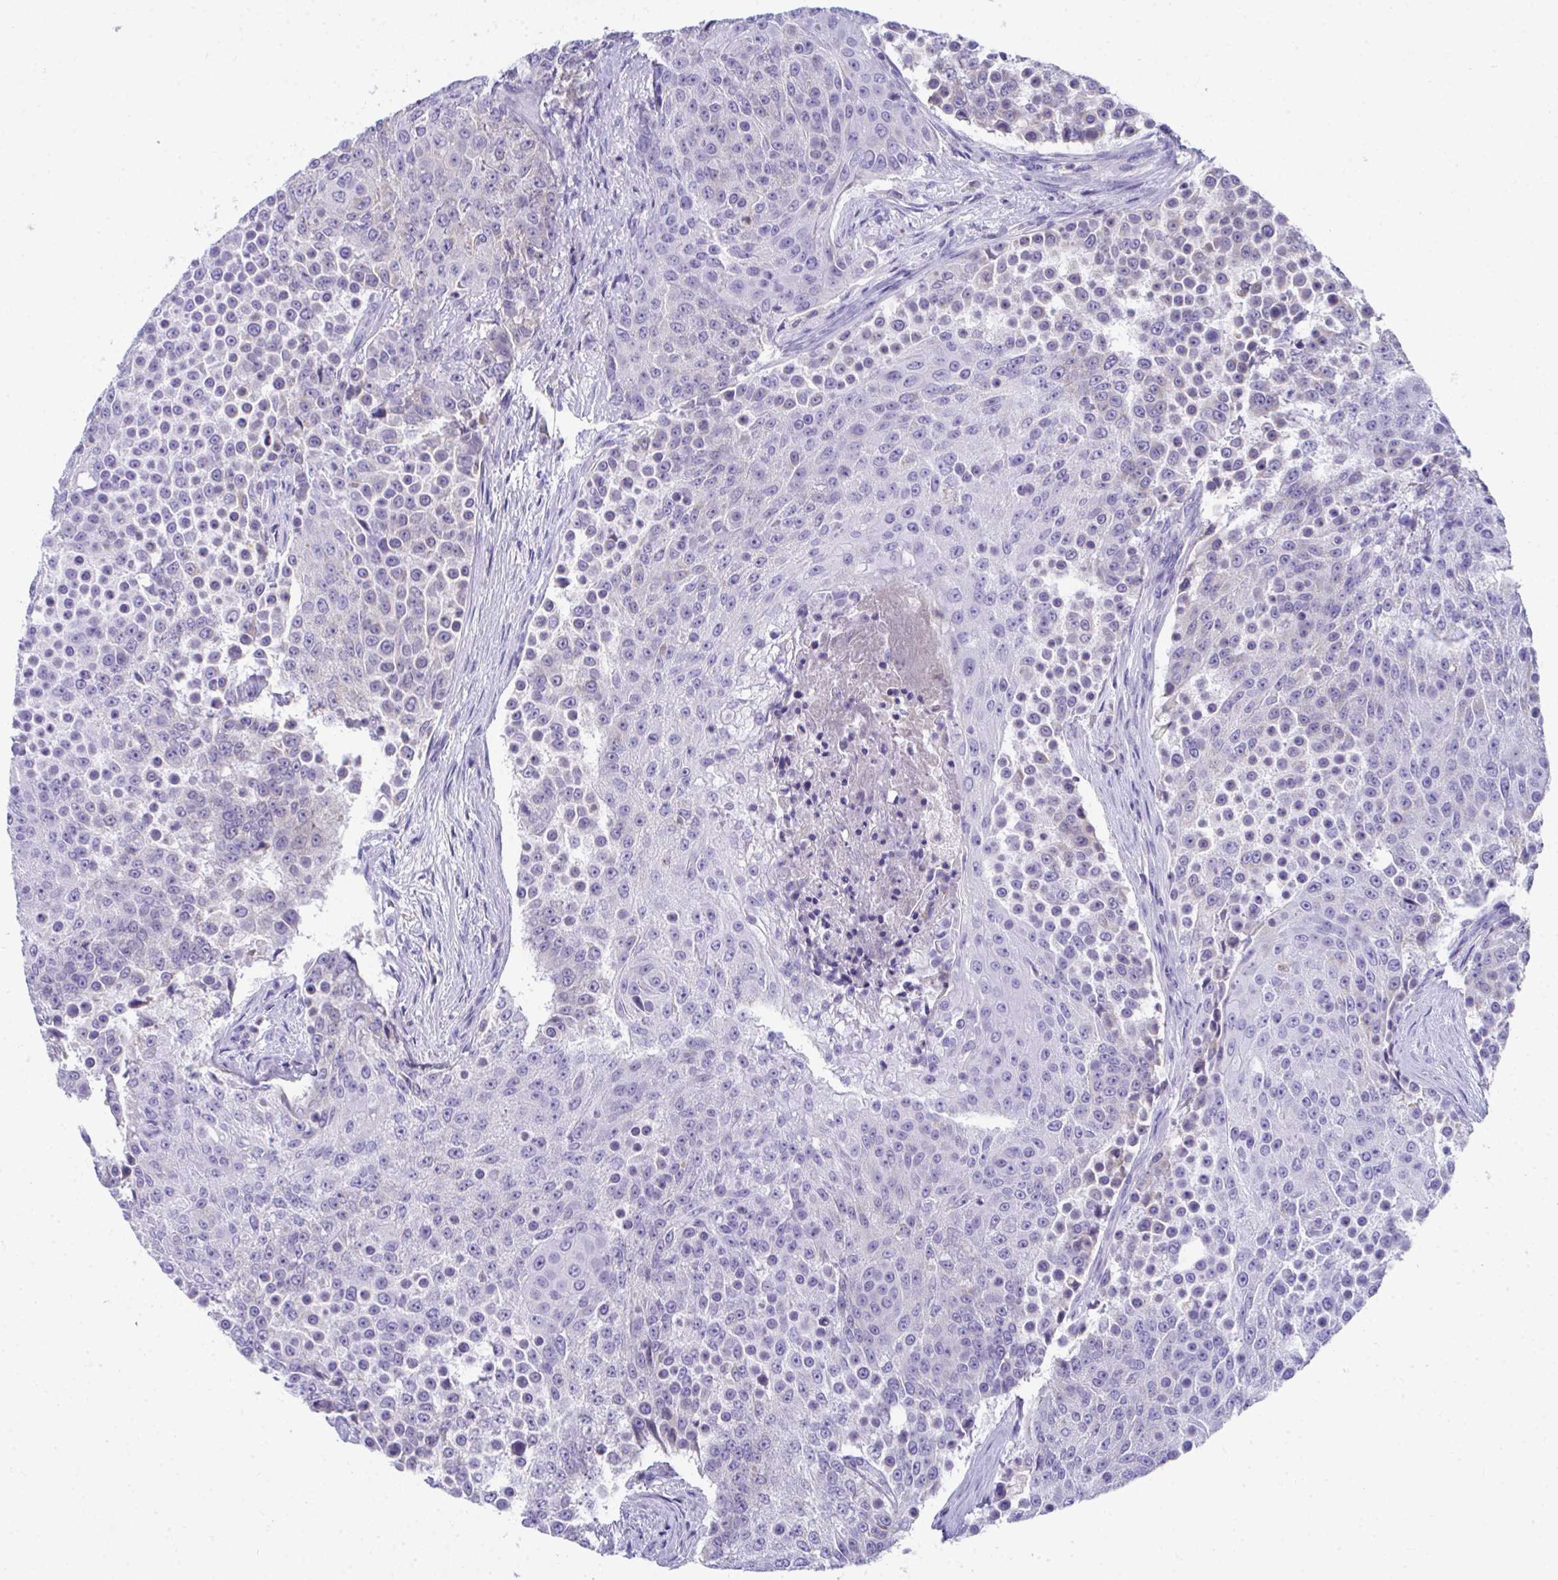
{"staining": {"intensity": "negative", "quantity": "none", "location": "none"}, "tissue": "urothelial cancer", "cell_type": "Tumor cells", "image_type": "cancer", "snomed": [{"axis": "morphology", "description": "Urothelial carcinoma, High grade"}, {"axis": "topography", "description": "Urinary bladder"}], "caption": "Urothelial carcinoma (high-grade) stained for a protein using immunohistochemistry (IHC) shows no expression tumor cells.", "gene": "COA5", "patient": {"sex": "female", "age": 63}}